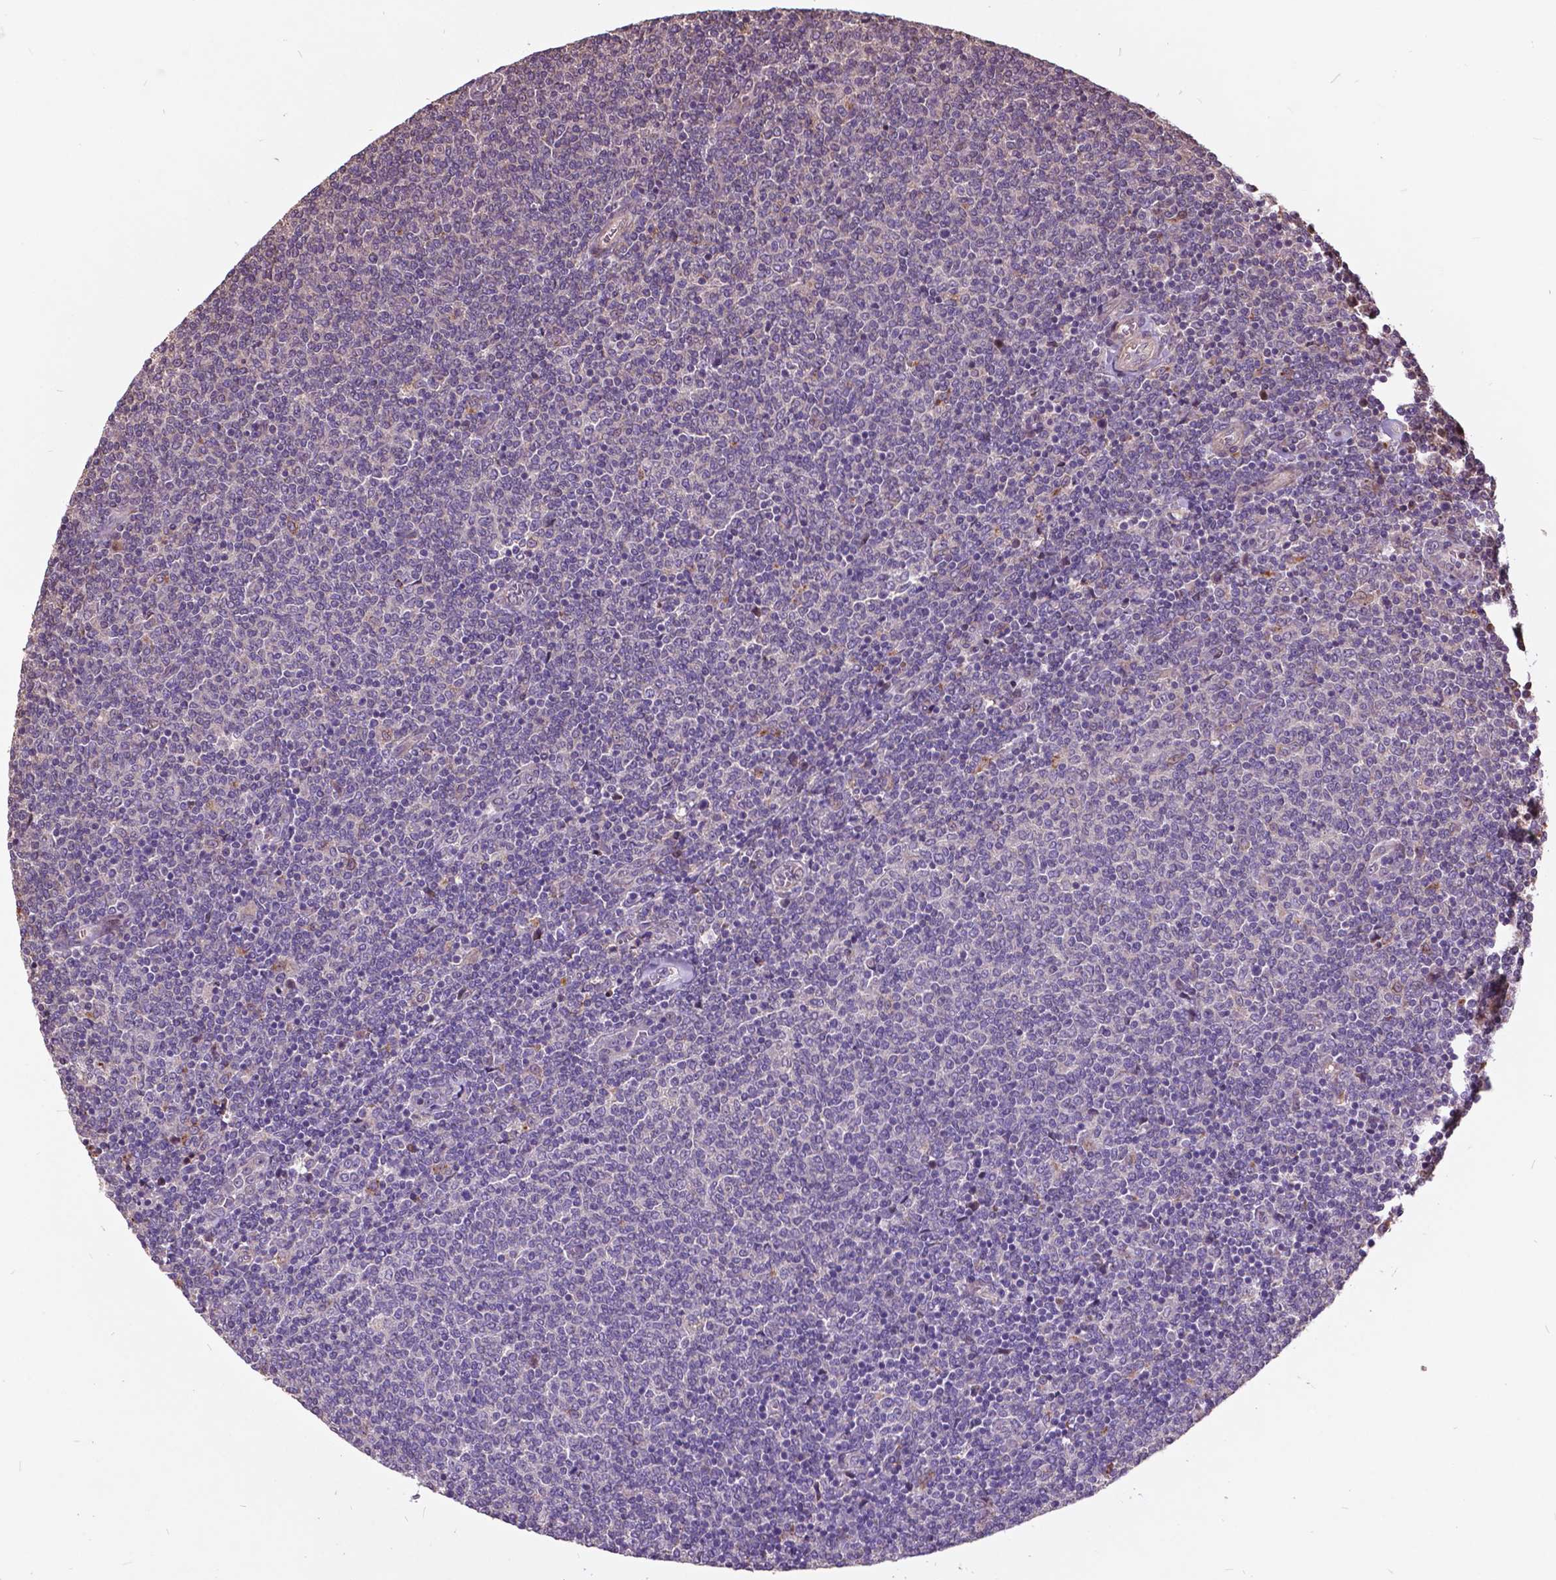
{"staining": {"intensity": "negative", "quantity": "none", "location": "none"}, "tissue": "lymphoma", "cell_type": "Tumor cells", "image_type": "cancer", "snomed": [{"axis": "morphology", "description": "Malignant lymphoma, non-Hodgkin's type, Low grade"}, {"axis": "topography", "description": "Lymph node"}], "caption": "This is an IHC photomicrograph of human lymphoma. There is no staining in tumor cells.", "gene": "AP1S3", "patient": {"sex": "male", "age": 52}}